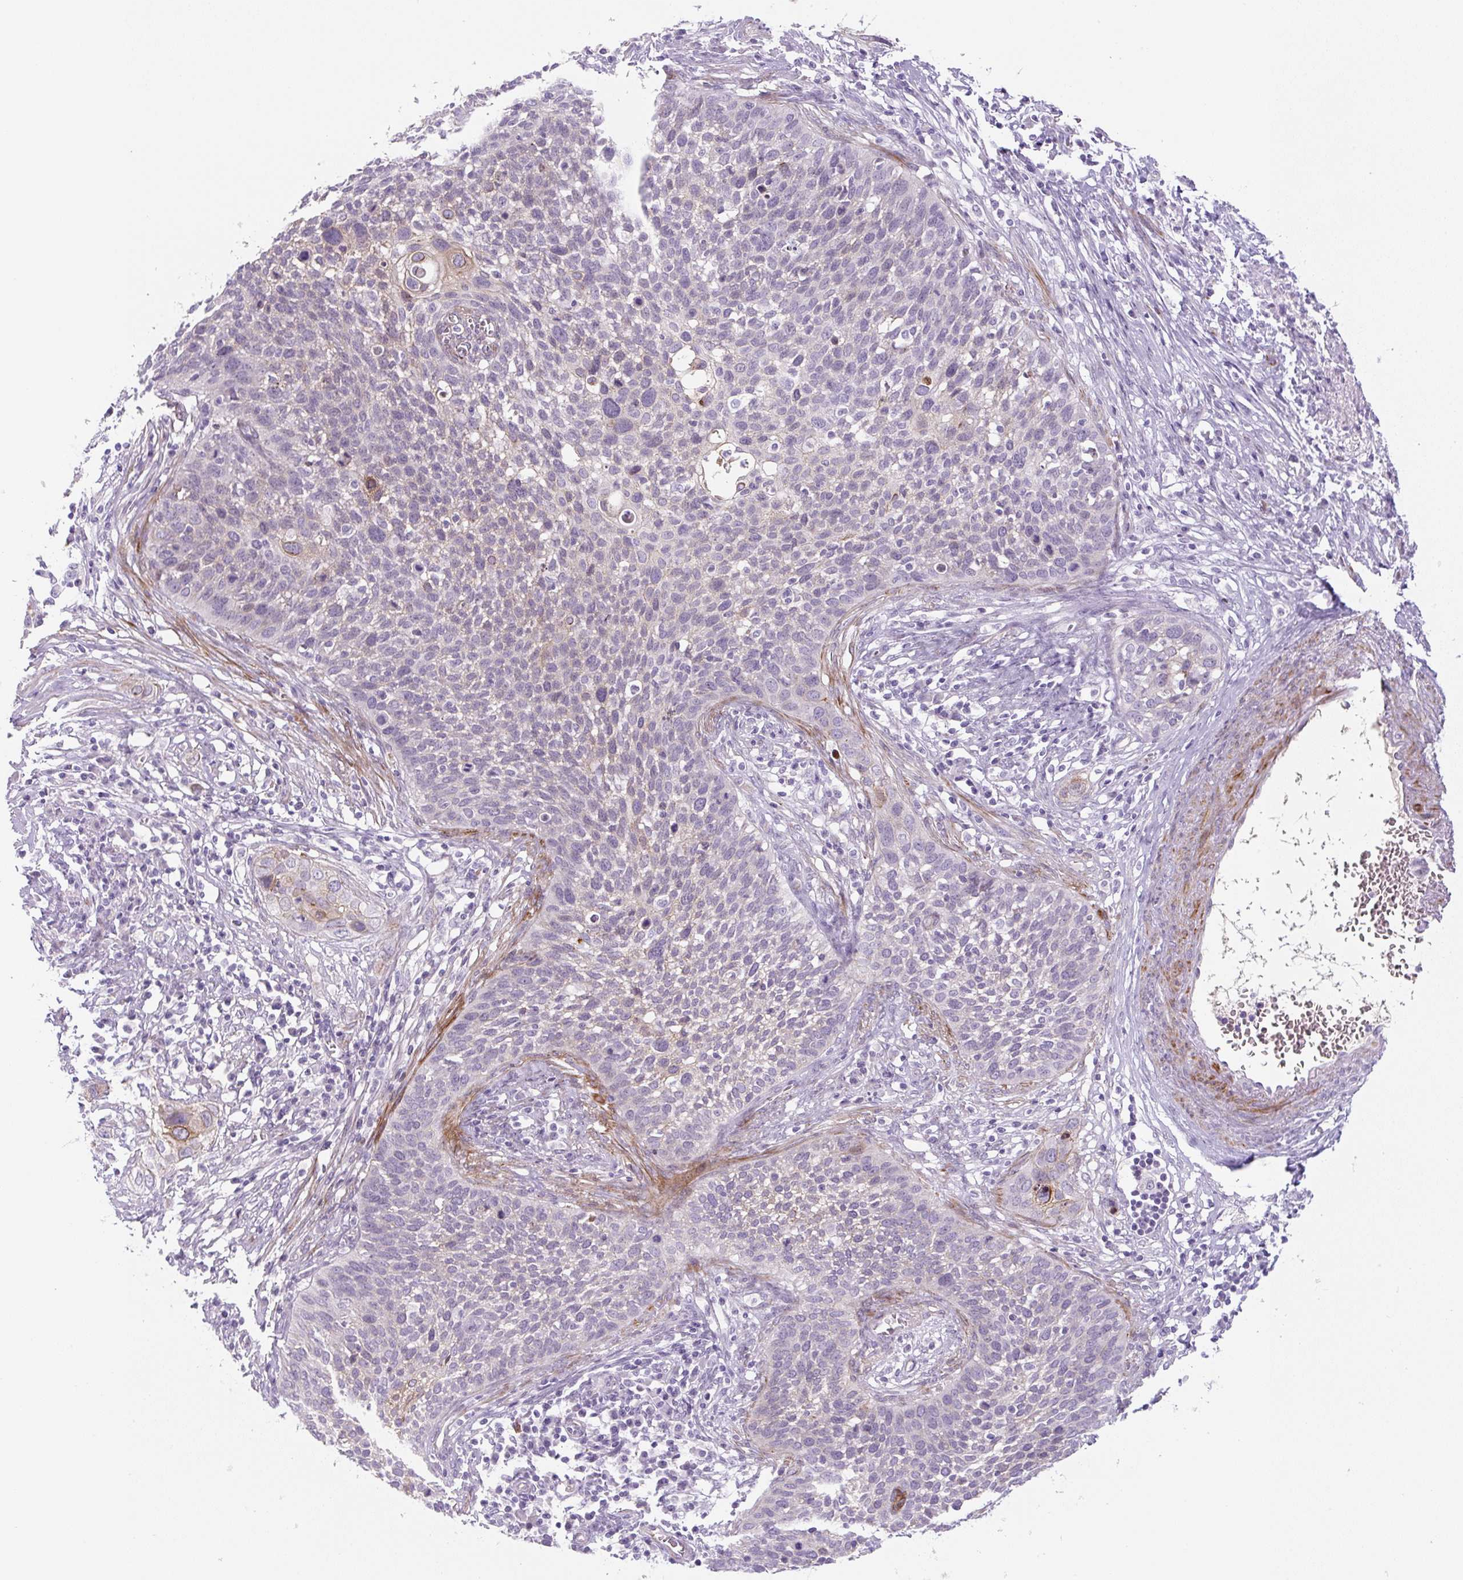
{"staining": {"intensity": "negative", "quantity": "none", "location": "none"}, "tissue": "cervical cancer", "cell_type": "Tumor cells", "image_type": "cancer", "snomed": [{"axis": "morphology", "description": "Squamous cell carcinoma, NOS"}, {"axis": "topography", "description": "Cervix"}], "caption": "This is a histopathology image of immunohistochemistry staining of cervical cancer, which shows no expression in tumor cells. (DAB IHC, high magnification).", "gene": "PRM1", "patient": {"sex": "female", "age": 34}}